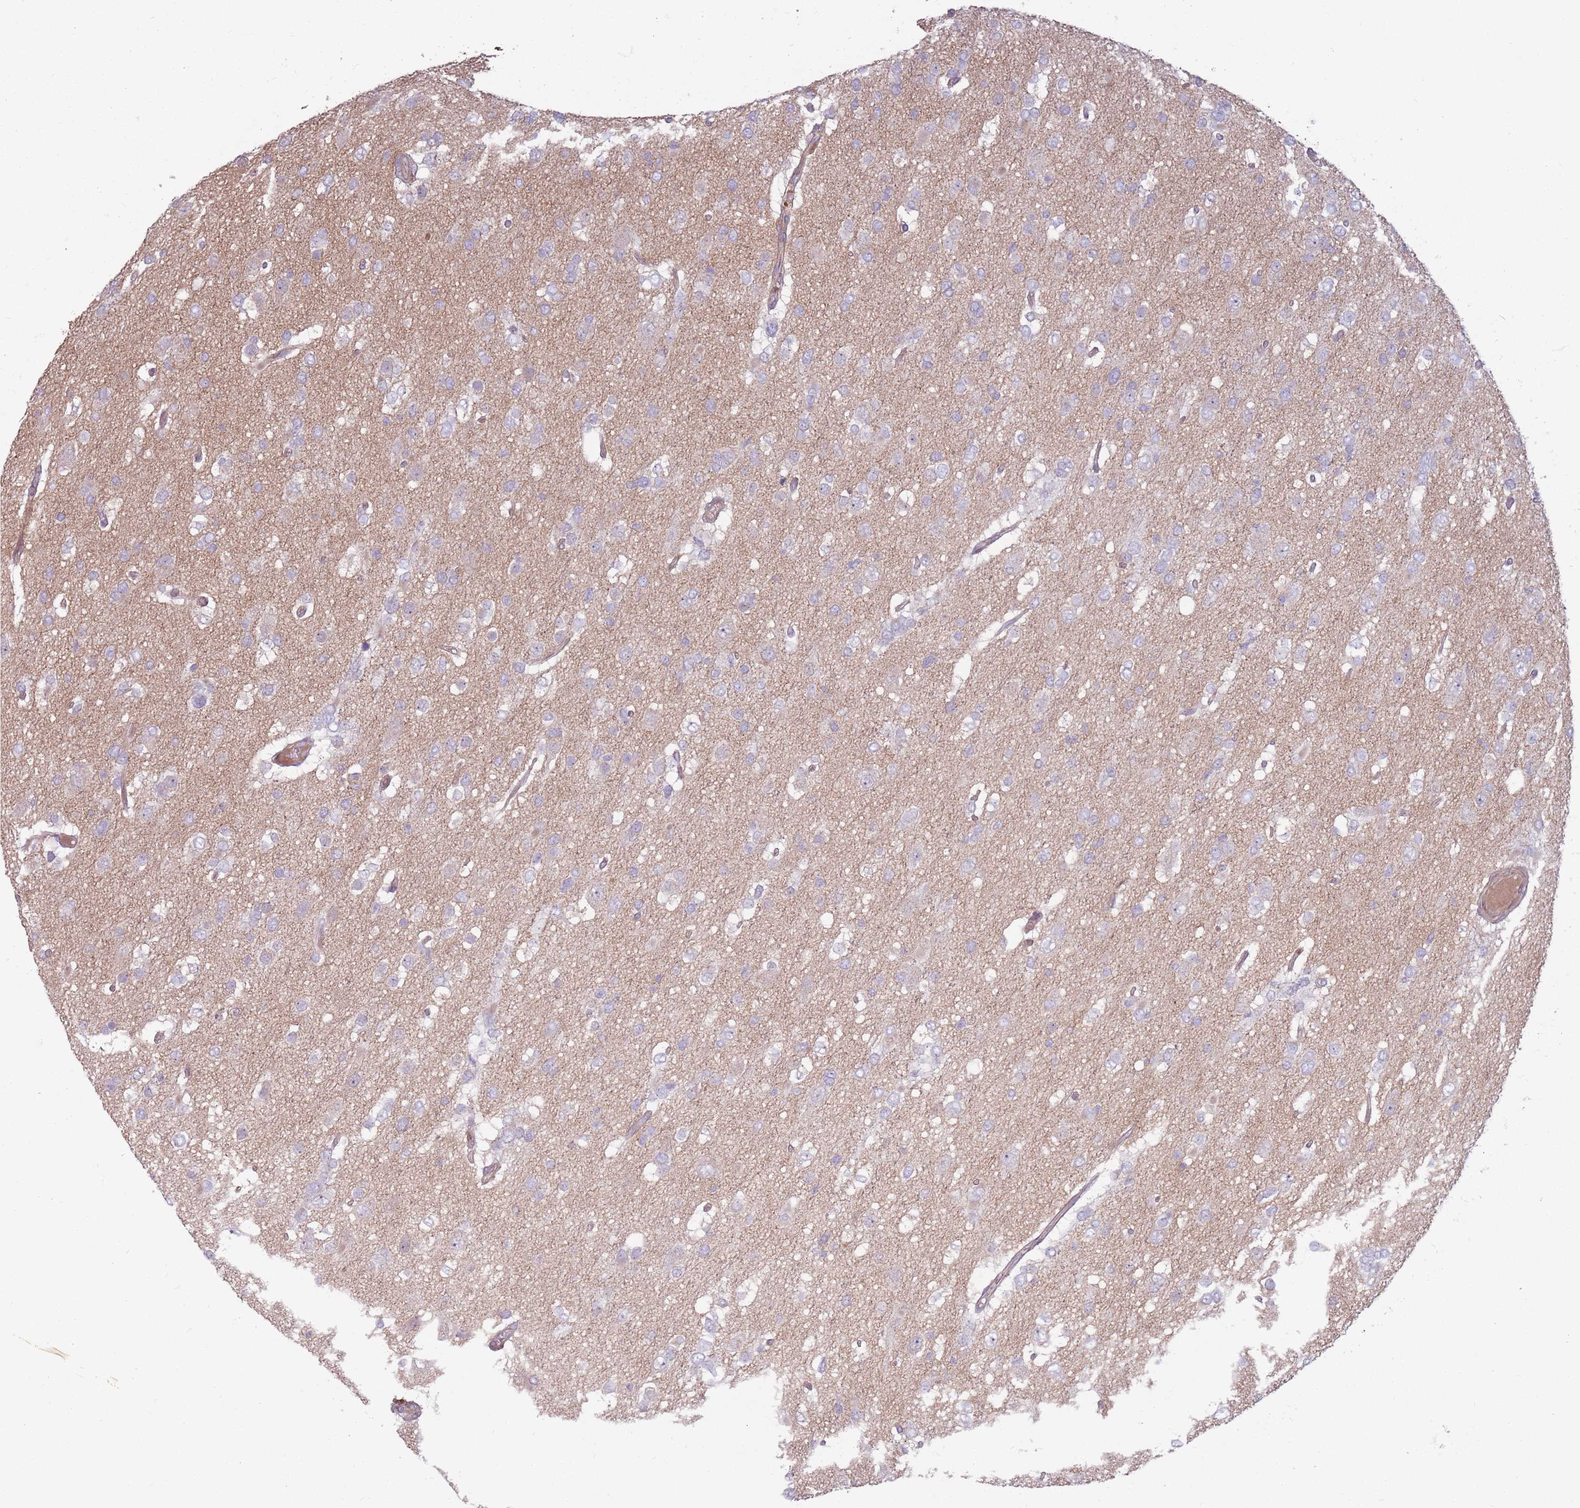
{"staining": {"intensity": "negative", "quantity": "none", "location": "none"}, "tissue": "glioma", "cell_type": "Tumor cells", "image_type": "cancer", "snomed": [{"axis": "morphology", "description": "Glioma, malignant, High grade"}, {"axis": "topography", "description": "Brain"}], "caption": "Immunohistochemistry photomicrograph of high-grade glioma (malignant) stained for a protein (brown), which demonstrates no expression in tumor cells.", "gene": "CCDC150", "patient": {"sex": "male", "age": 53}}